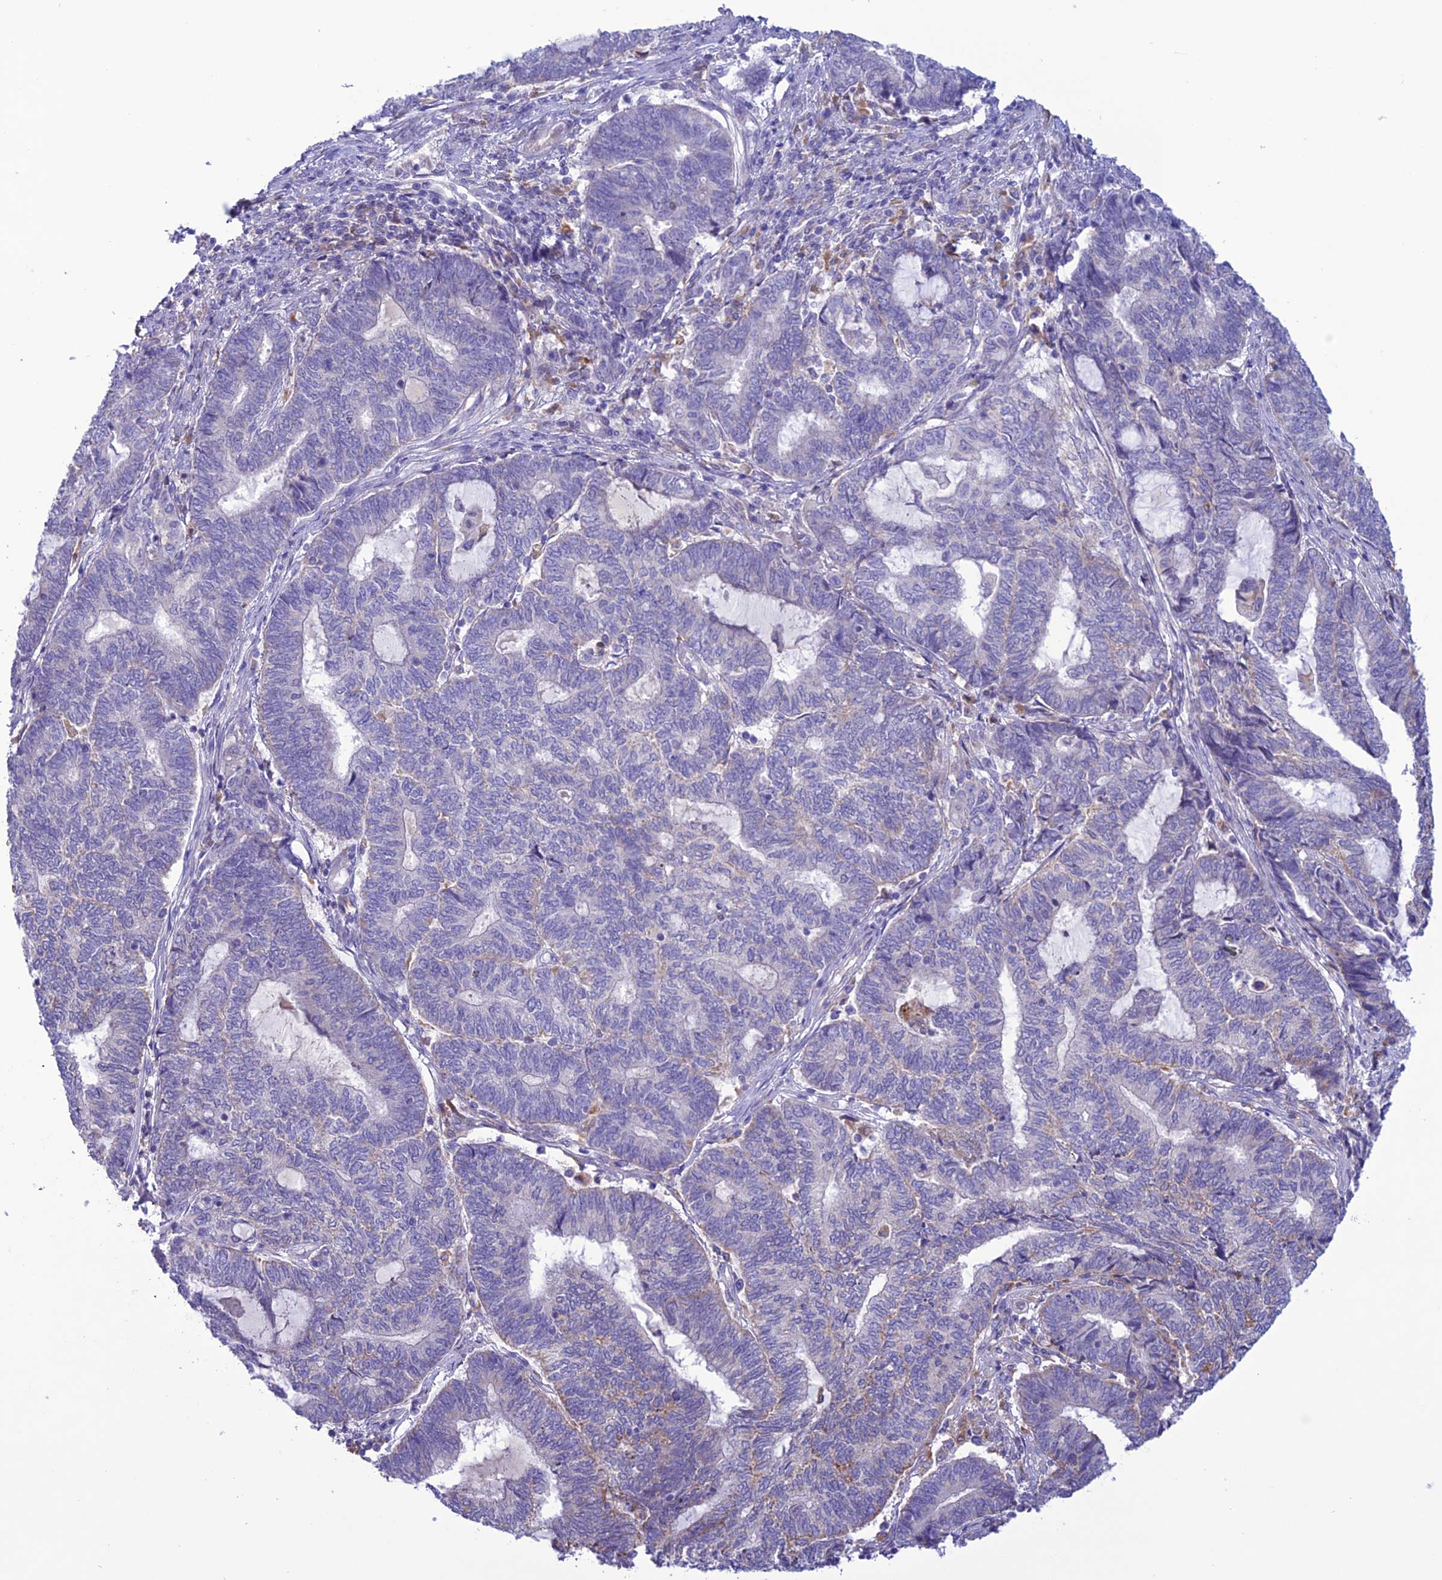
{"staining": {"intensity": "negative", "quantity": "none", "location": "none"}, "tissue": "endometrial cancer", "cell_type": "Tumor cells", "image_type": "cancer", "snomed": [{"axis": "morphology", "description": "Adenocarcinoma, NOS"}, {"axis": "topography", "description": "Uterus"}, {"axis": "topography", "description": "Endometrium"}], "caption": "The image shows no staining of tumor cells in endometrial cancer.", "gene": "CLCN7", "patient": {"sex": "female", "age": 70}}